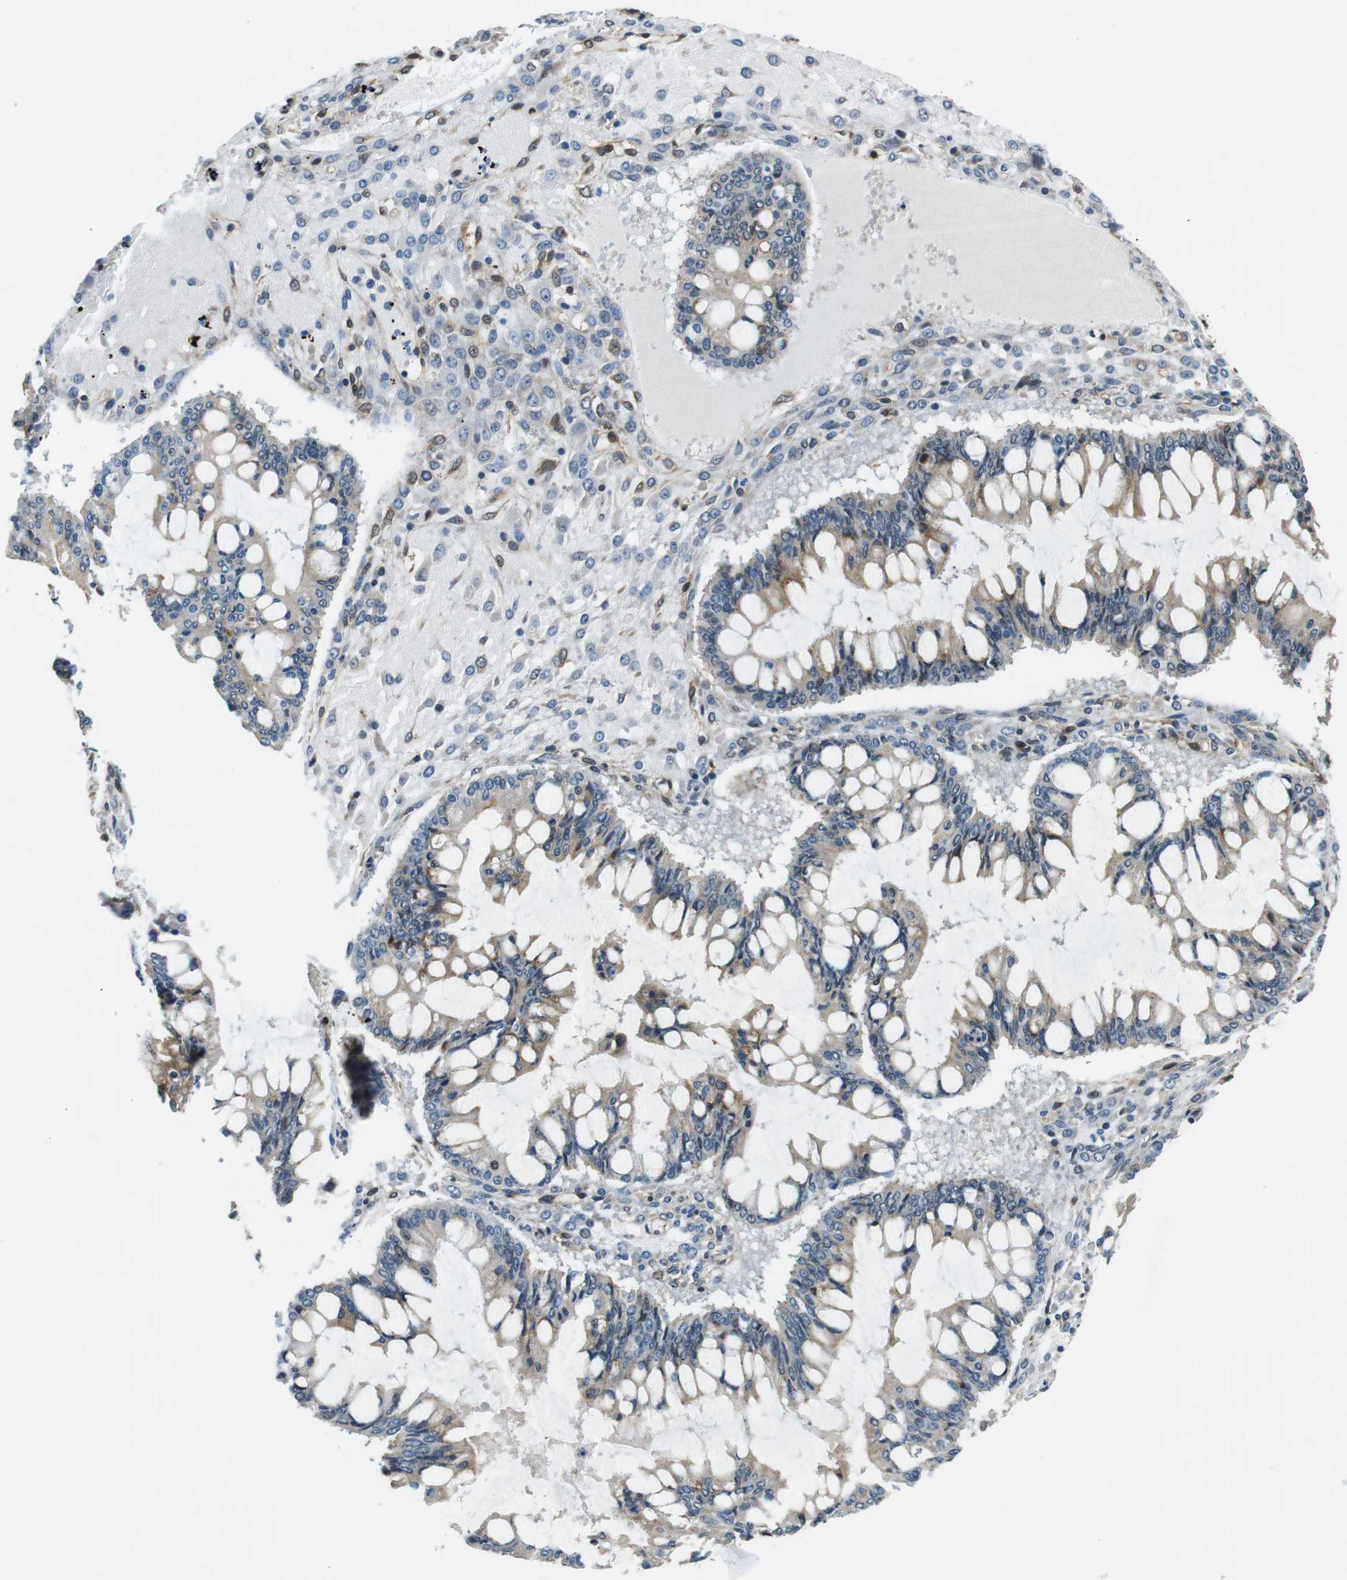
{"staining": {"intensity": "weak", "quantity": "<25%", "location": "cytoplasmic/membranous"}, "tissue": "ovarian cancer", "cell_type": "Tumor cells", "image_type": "cancer", "snomed": [{"axis": "morphology", "description": "Cystadenocarcinoma, mucinous, NOS"}, {"axis": "topography", "description": "Ovary"}], "caption": "Tumor cells show no significant expression in mucinous cystadenocarcinoma (ovarian).", "gene": "PALD1", "patient": {"sex": "female", "age": 73}}